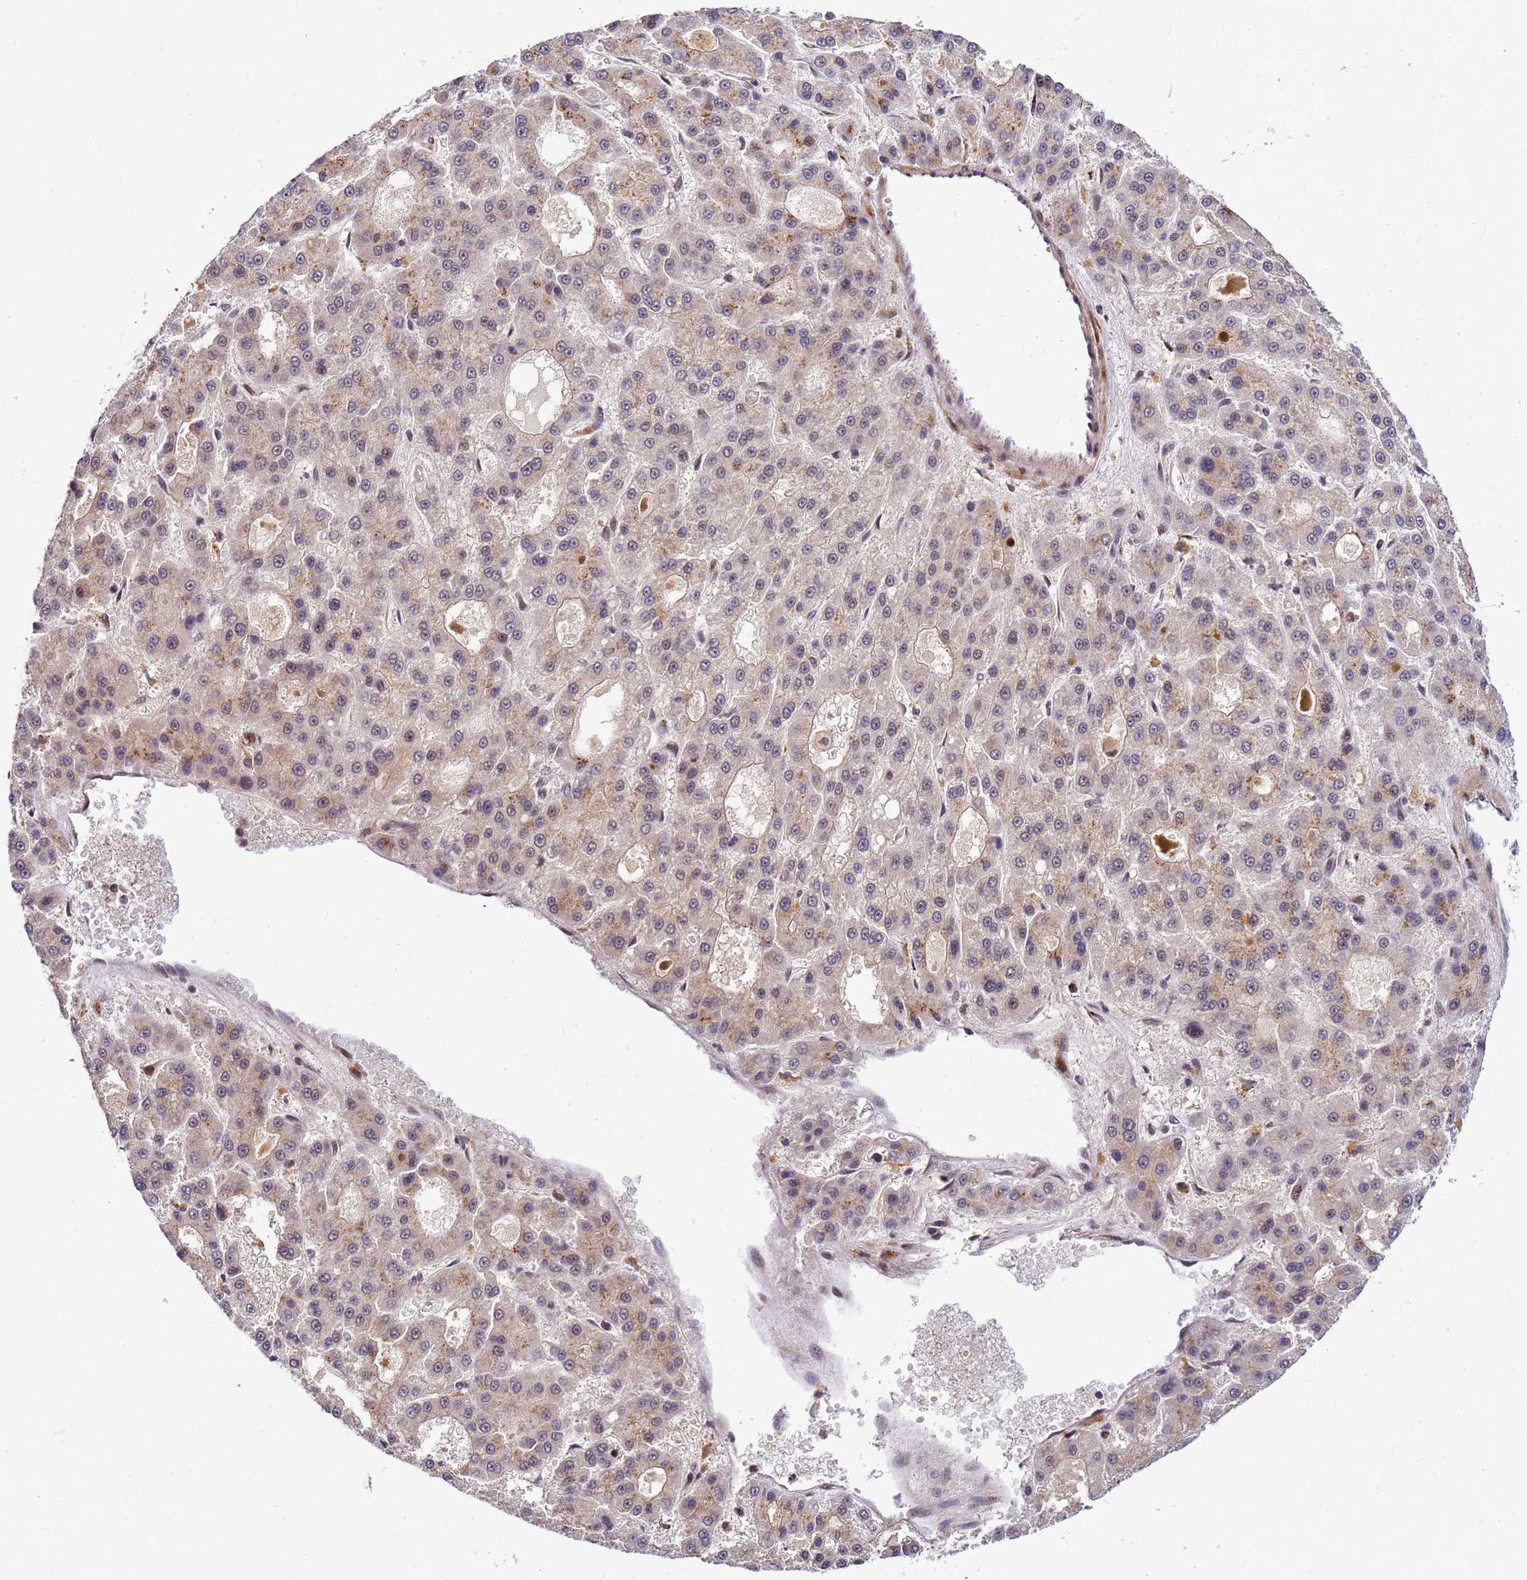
{"staining": {"intensity": "weak", "quantity": "25%-75%", "location": "cytoplasmic/membranous,nuclear"}, "tissue": "liver cancer", "cell_type": "Tumor cells", "image_type": "cancer", "snomed": [{"axis": "morphology", "description": "Carcinoma, Hepatocellular, NOS"}, {"axis": "topography", "description": "Liver"}], "caption": "This histopathology image exhibits immunohistochemistry (IHC) staining of human liver cancer (hepatocellular carcinoma), with low weak cytoplasmic/membranous and nuclear staining in approximately 25%-75% of tumor cells.", "gene": "NCBP2", "patient": {"sex": "male", "age": 70}}